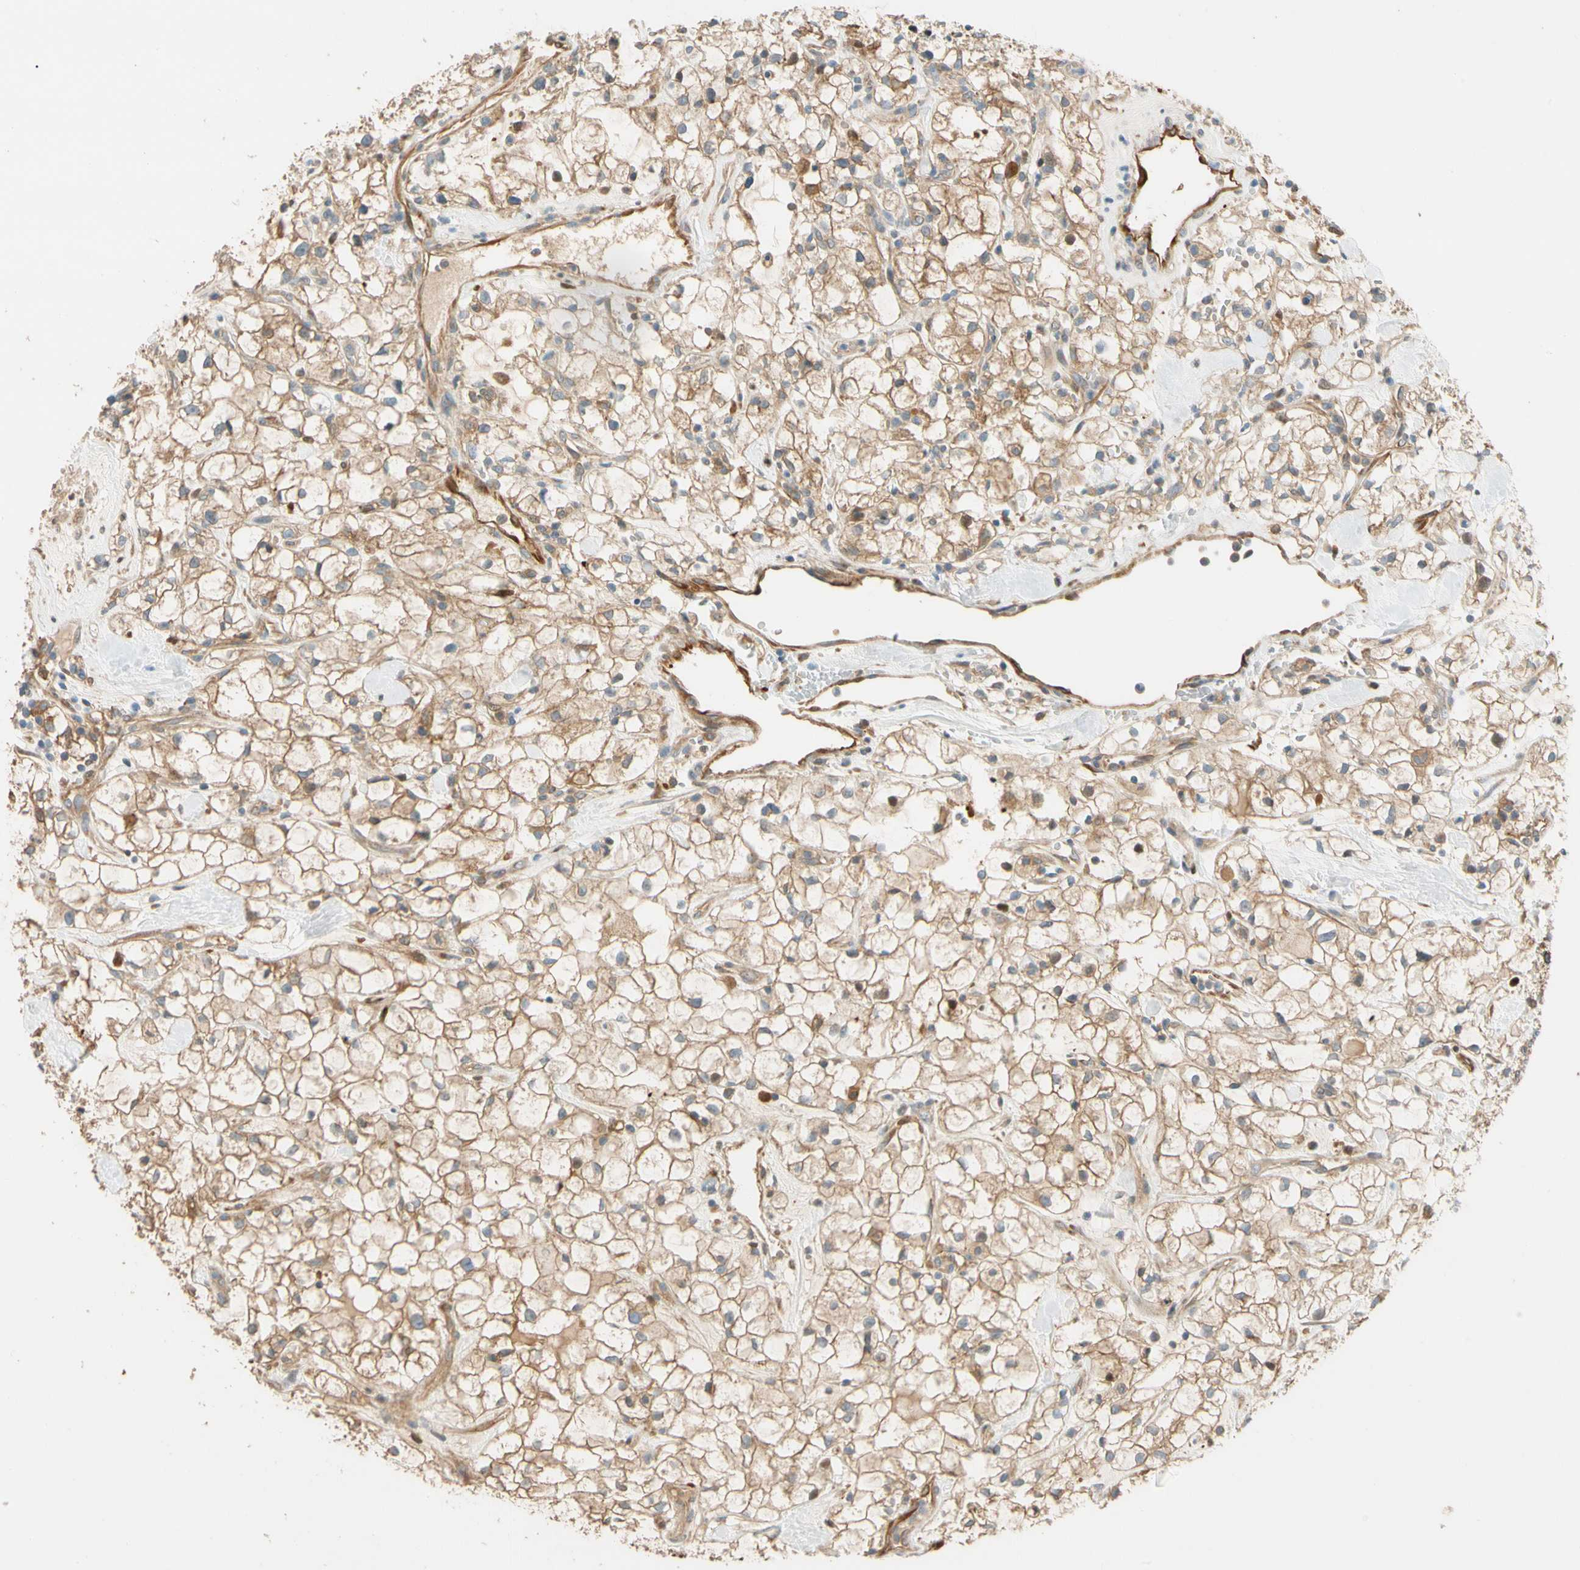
{"staining": {"intensity": "moderate", "quantity": ">75%", "location": "cytoplasmic/membranous"}, "tissue": "renal cancer", "cell_type": "Tumor cells", "image_type": "cancer", "snomed": [{"axis": "morphology", "description": "Adenocarcinoma, NOS"}, {"axis": "topography", "description": "Kidney"}], "caption": "Immunohistochemical staining of human renal cancer shows medium levels of moderate cytoplasmic/membranous protein positivity in about >75% of tumor cells.", "gene": "PARP14", "patient": {"sex": "female", "age": 60}}